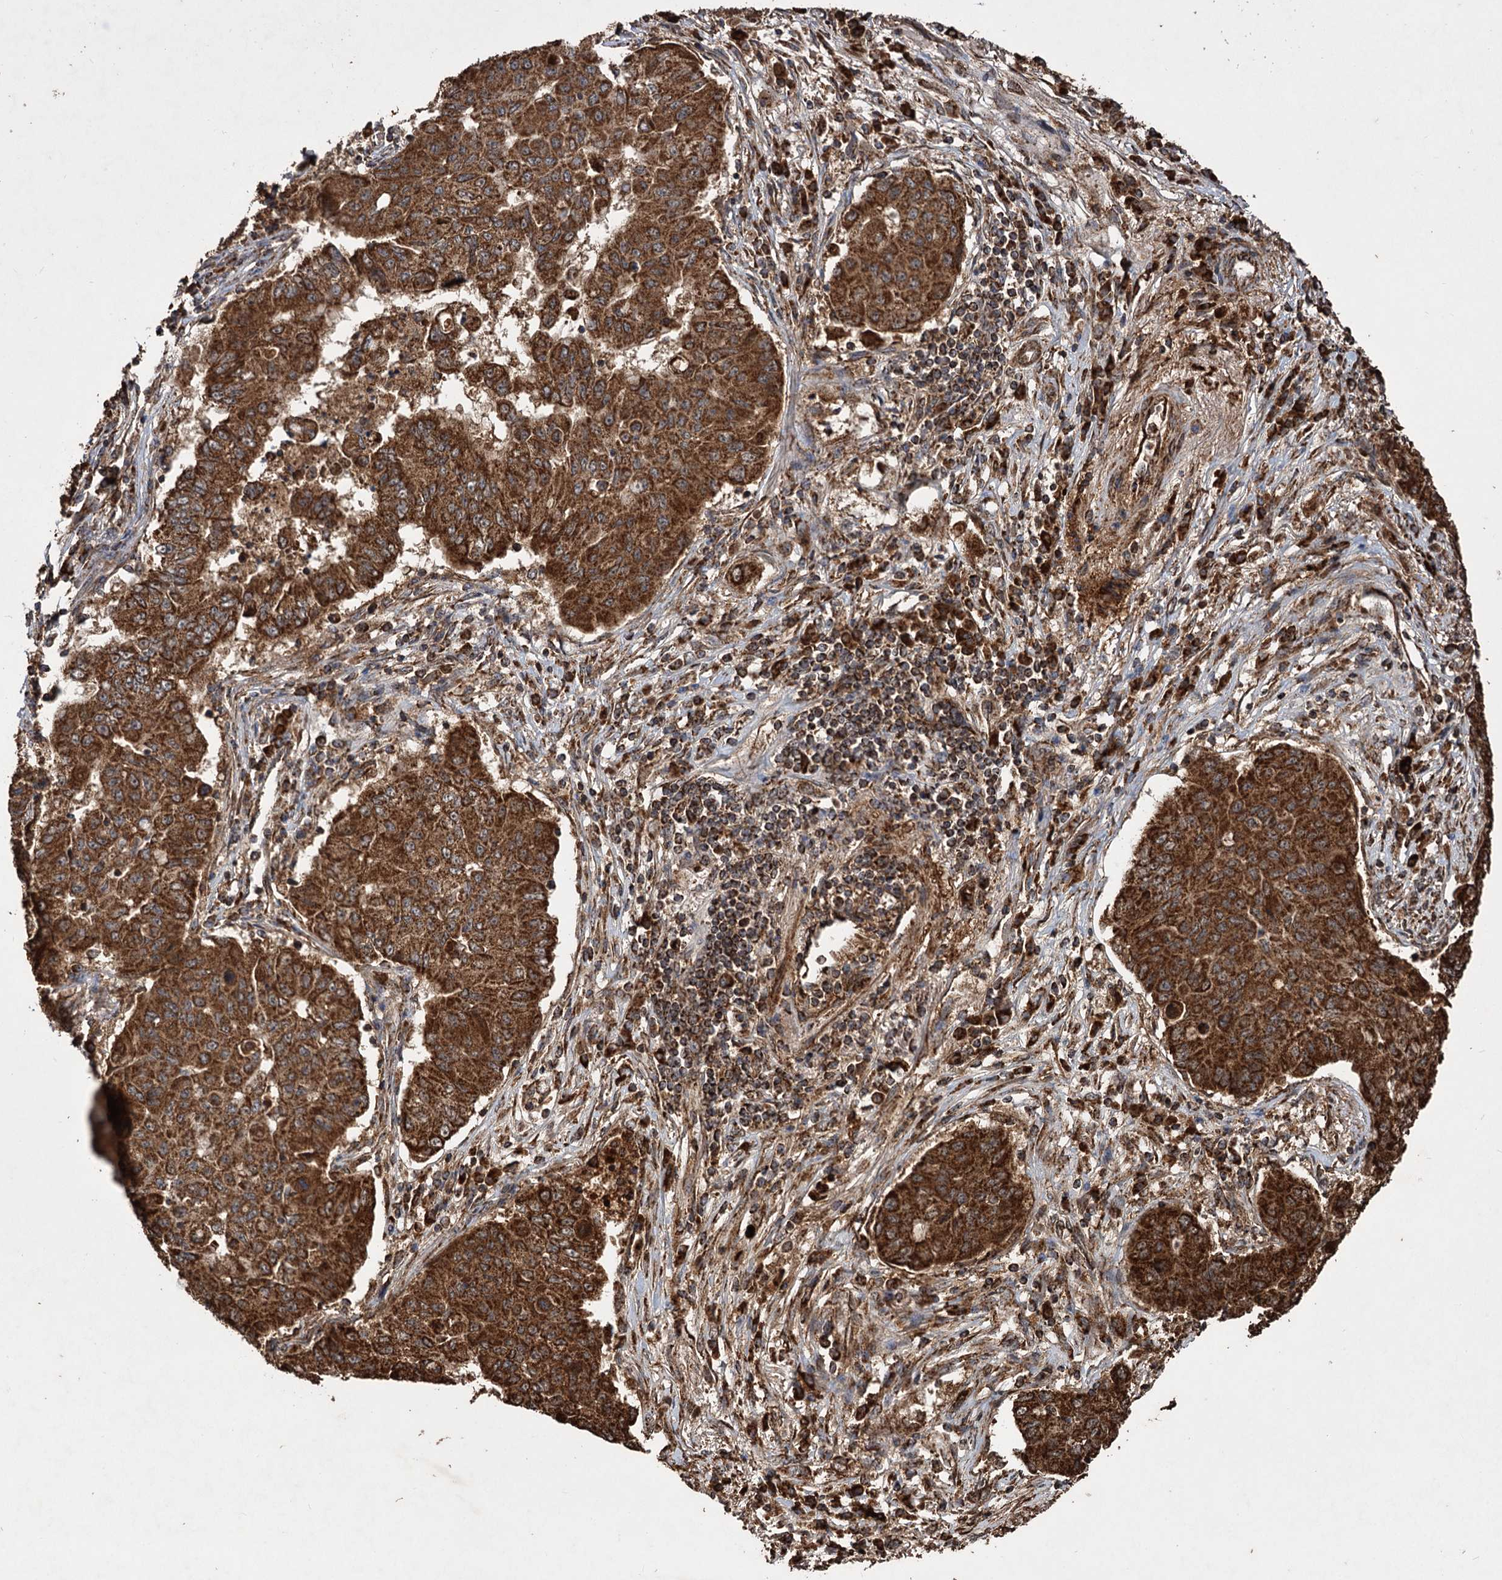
{"staining": {"intensity": "strong", "quantity": ">75%", "location": "cytoplasmic/membranous"}, "tissue": "lung cancer", "cell_type": "Tumor cells", "image_type": "cancer", "snomed": [{"axis": "morphology", "description": "Squamous cell carcinoma, NOS"}, {"axis": "topography", "description": "Lung"}], "caption": "A high-resolution micrograph shows immunohistochemistry staining of lung cancer (squamous cell carcinoma), which displays strong cytoplasmic/membranous staining in approximately >75% of tumor cells. The staining was performed using DAB (3,3'-diaminobenzidine), with brown indicating positive protein expression. Nuclei are stained blue with hematoxylin.", "gene": "IPO4", "patient": {"sex": "male", "age": 74}}